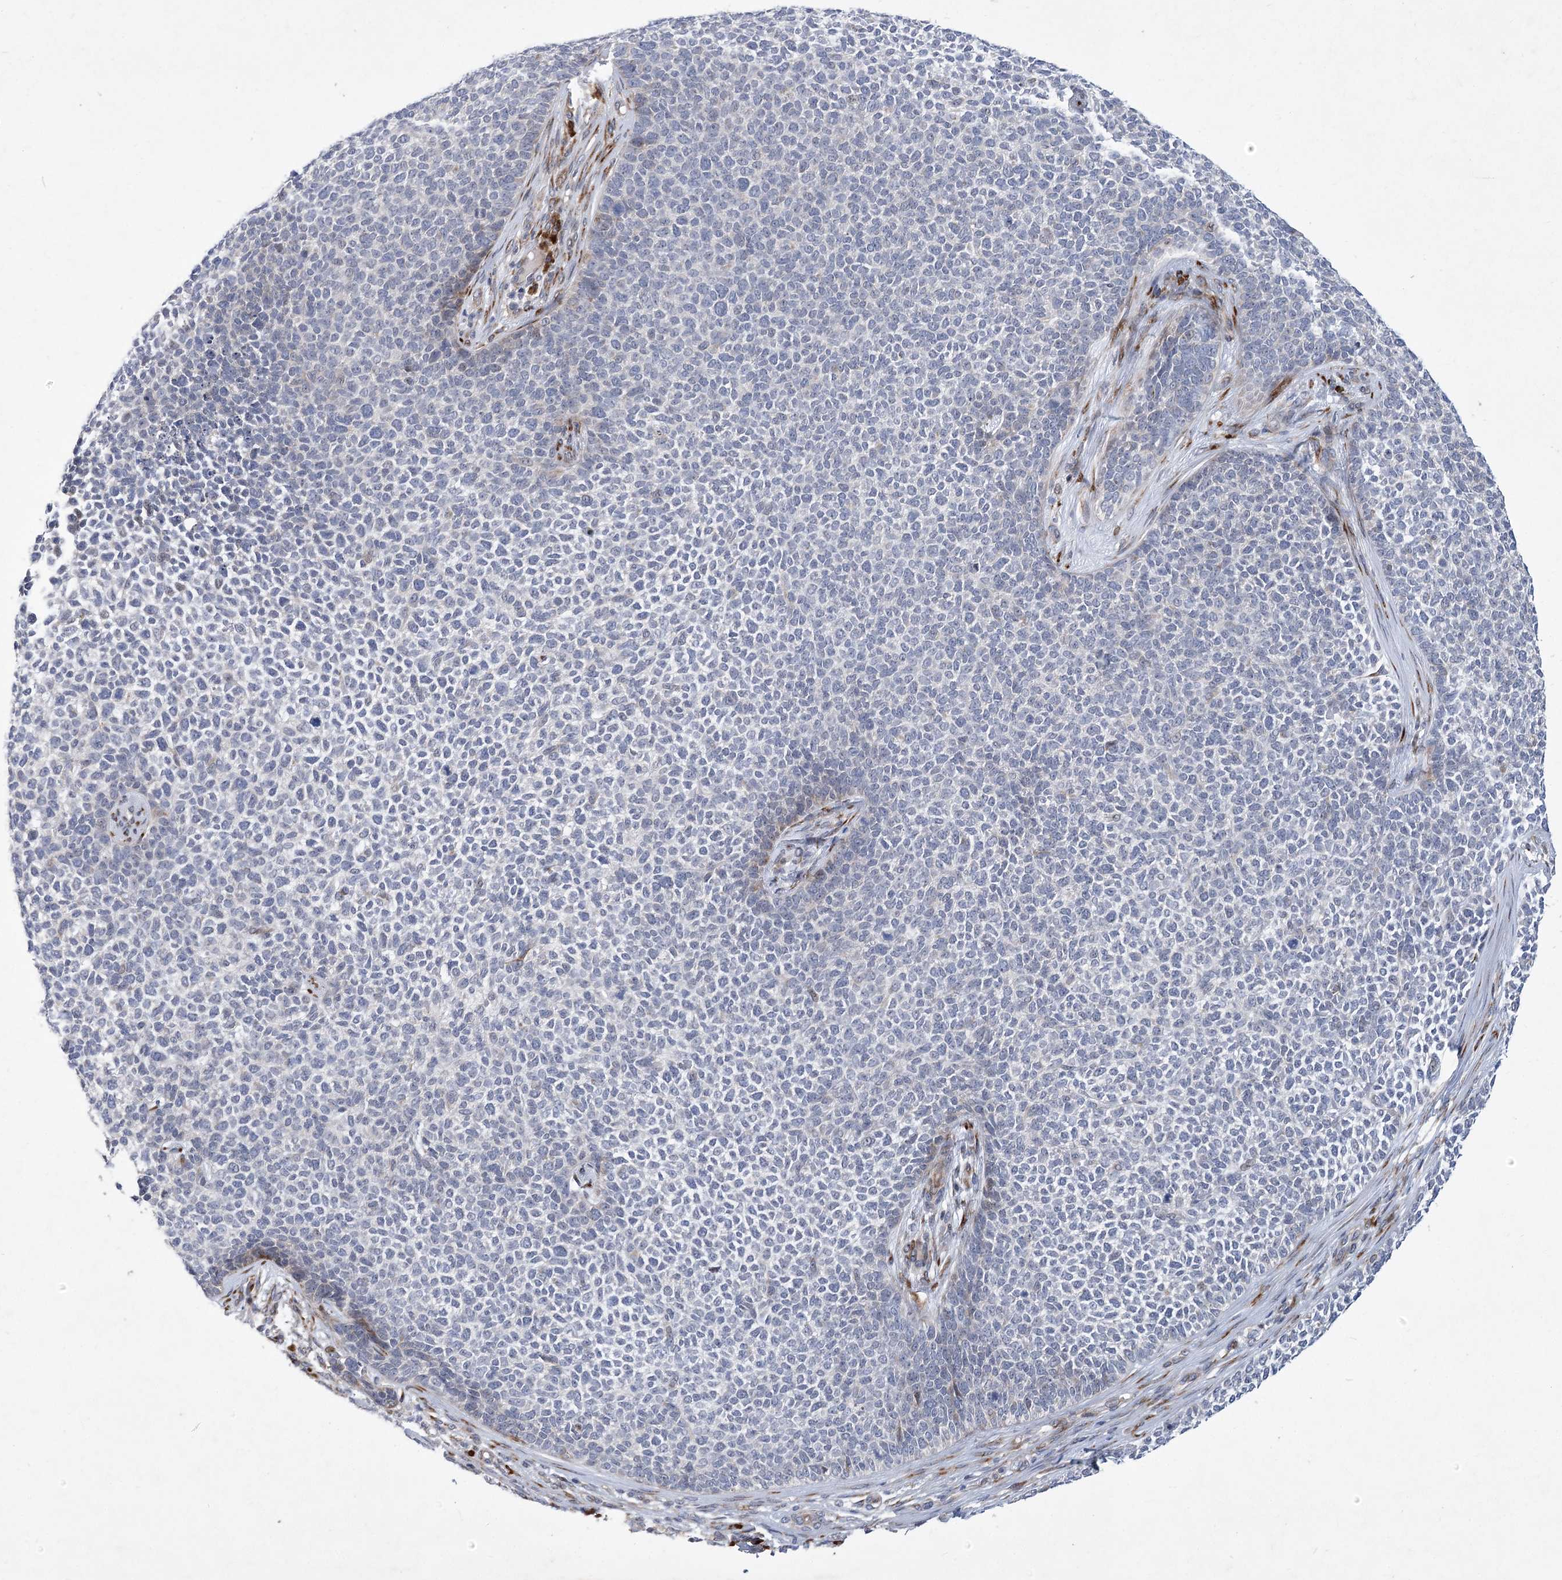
{"staining": {"intensity": "negative", "quantity": "none", "location": "none"}, "tissue": "skin cancer", "cell_type": "Tumor cells", "image_type": "cancer", "snomed": [{"axis": "morphology", "description": "Basal cell carcinoma"}, {"axis": "topography", "description": "Skin"}], "caption": "Tumor cells are negative for protein expression in human skin basal cell carcinoma.", "gene": "GCNT4", "patient": {"sex": "female", "age": 84}}